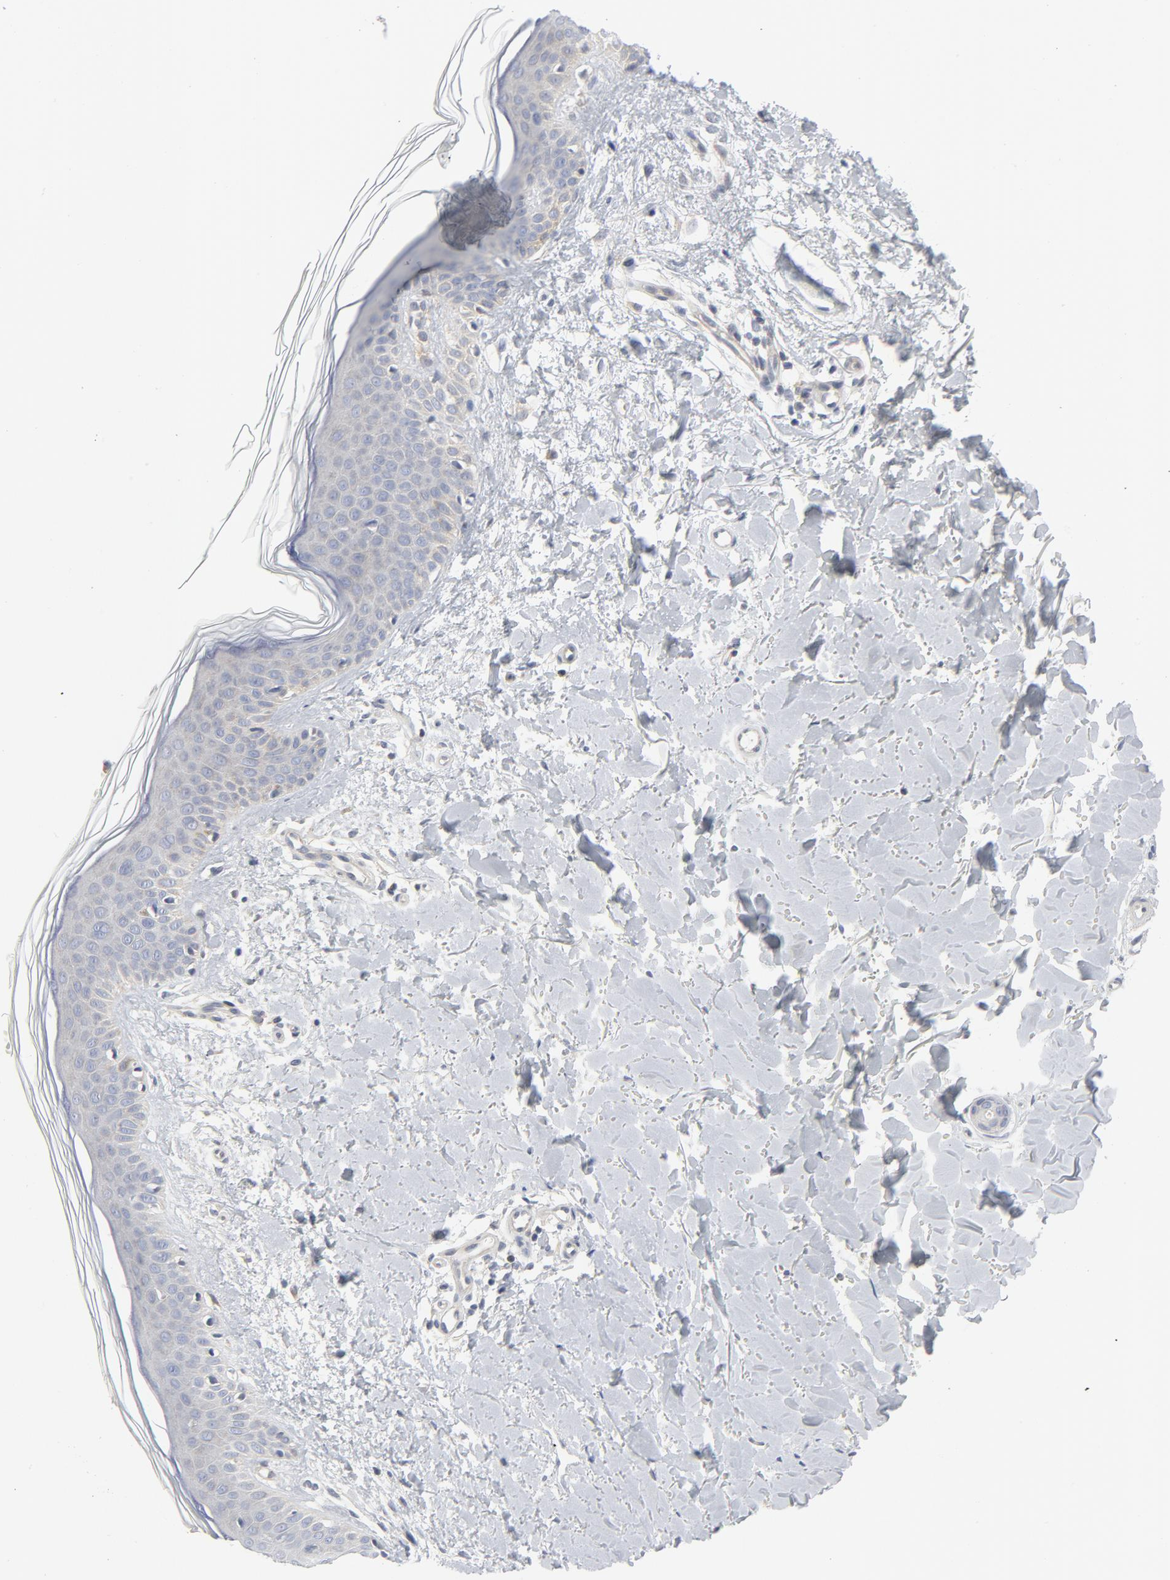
{"staining": {"intensity": "negative", "quantity": "none", "location": "none"}, "tissue": "skin", "cell_type": "Fibroblasts", "image_type": "normal", "snomed": [{"axis": "morphology", "description": "Normal tissue, NOS"}, {"axis": "topography", "description": "Skin"}], "caption": "Protein analysis of unremarkable skin demonstrates no significant expression in fibroblasts.", "gene": "BAD", "patient": {"sex": "female", "age": 56}}